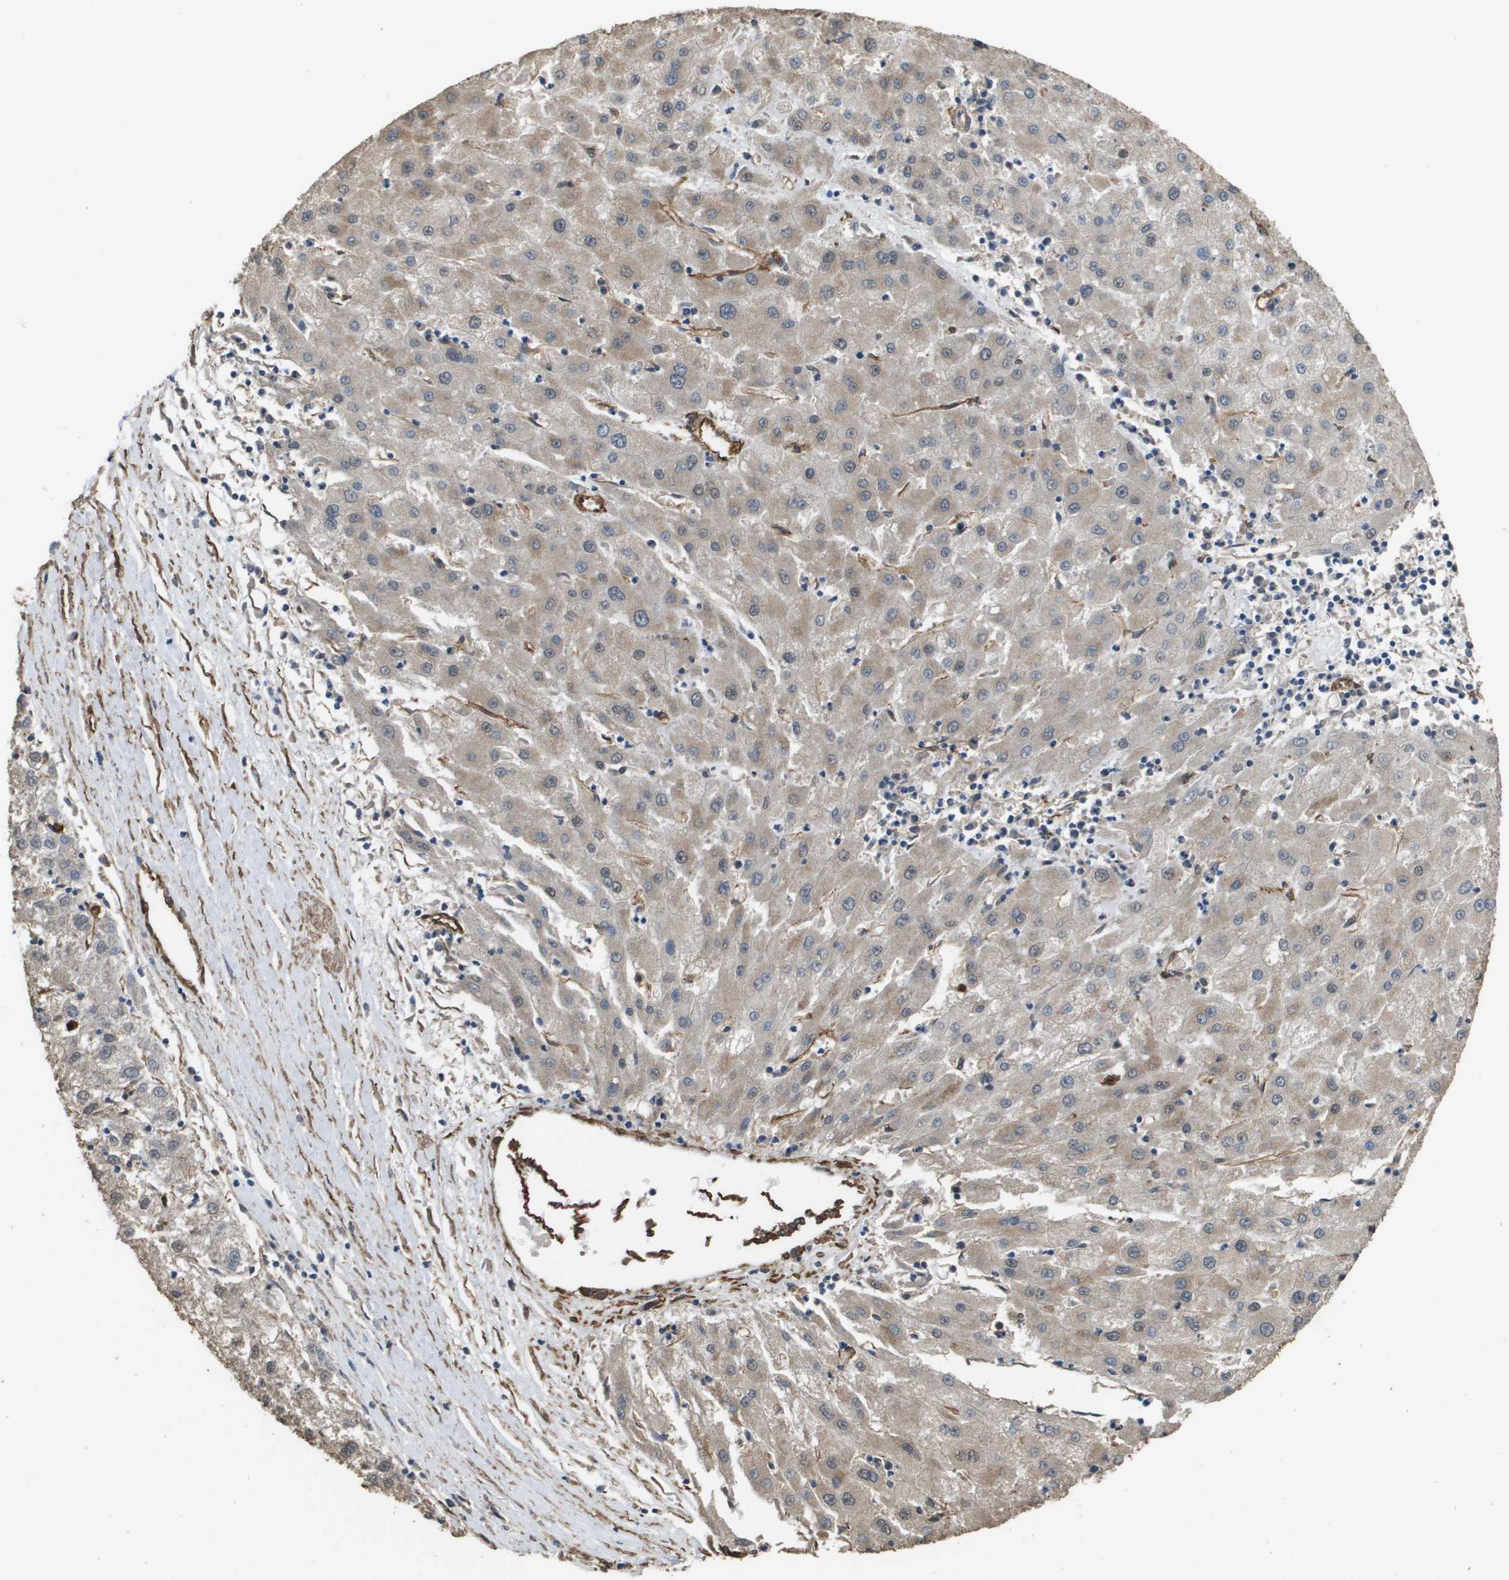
{"staining": {"intensity": "weak", "quantity": "<25%", "location": "cytoplasmic/membranous"}, "tissue": "liver cancer", "cell_type": "Tumor cells", "image_type": "cancer", "snomed": [{"axis": "morphology", "description": "Carcinoma, Hepatocellular, NOS"}, {"axis": "topography", "description": "Liver"}], "caption": "Immunohistochemical staining of liver cancer (hepatocellular carcinoma) reveals no significant staining in tumor cells.", "gene": "AAMP", "patient": {"sex": "male", "age": 72}}